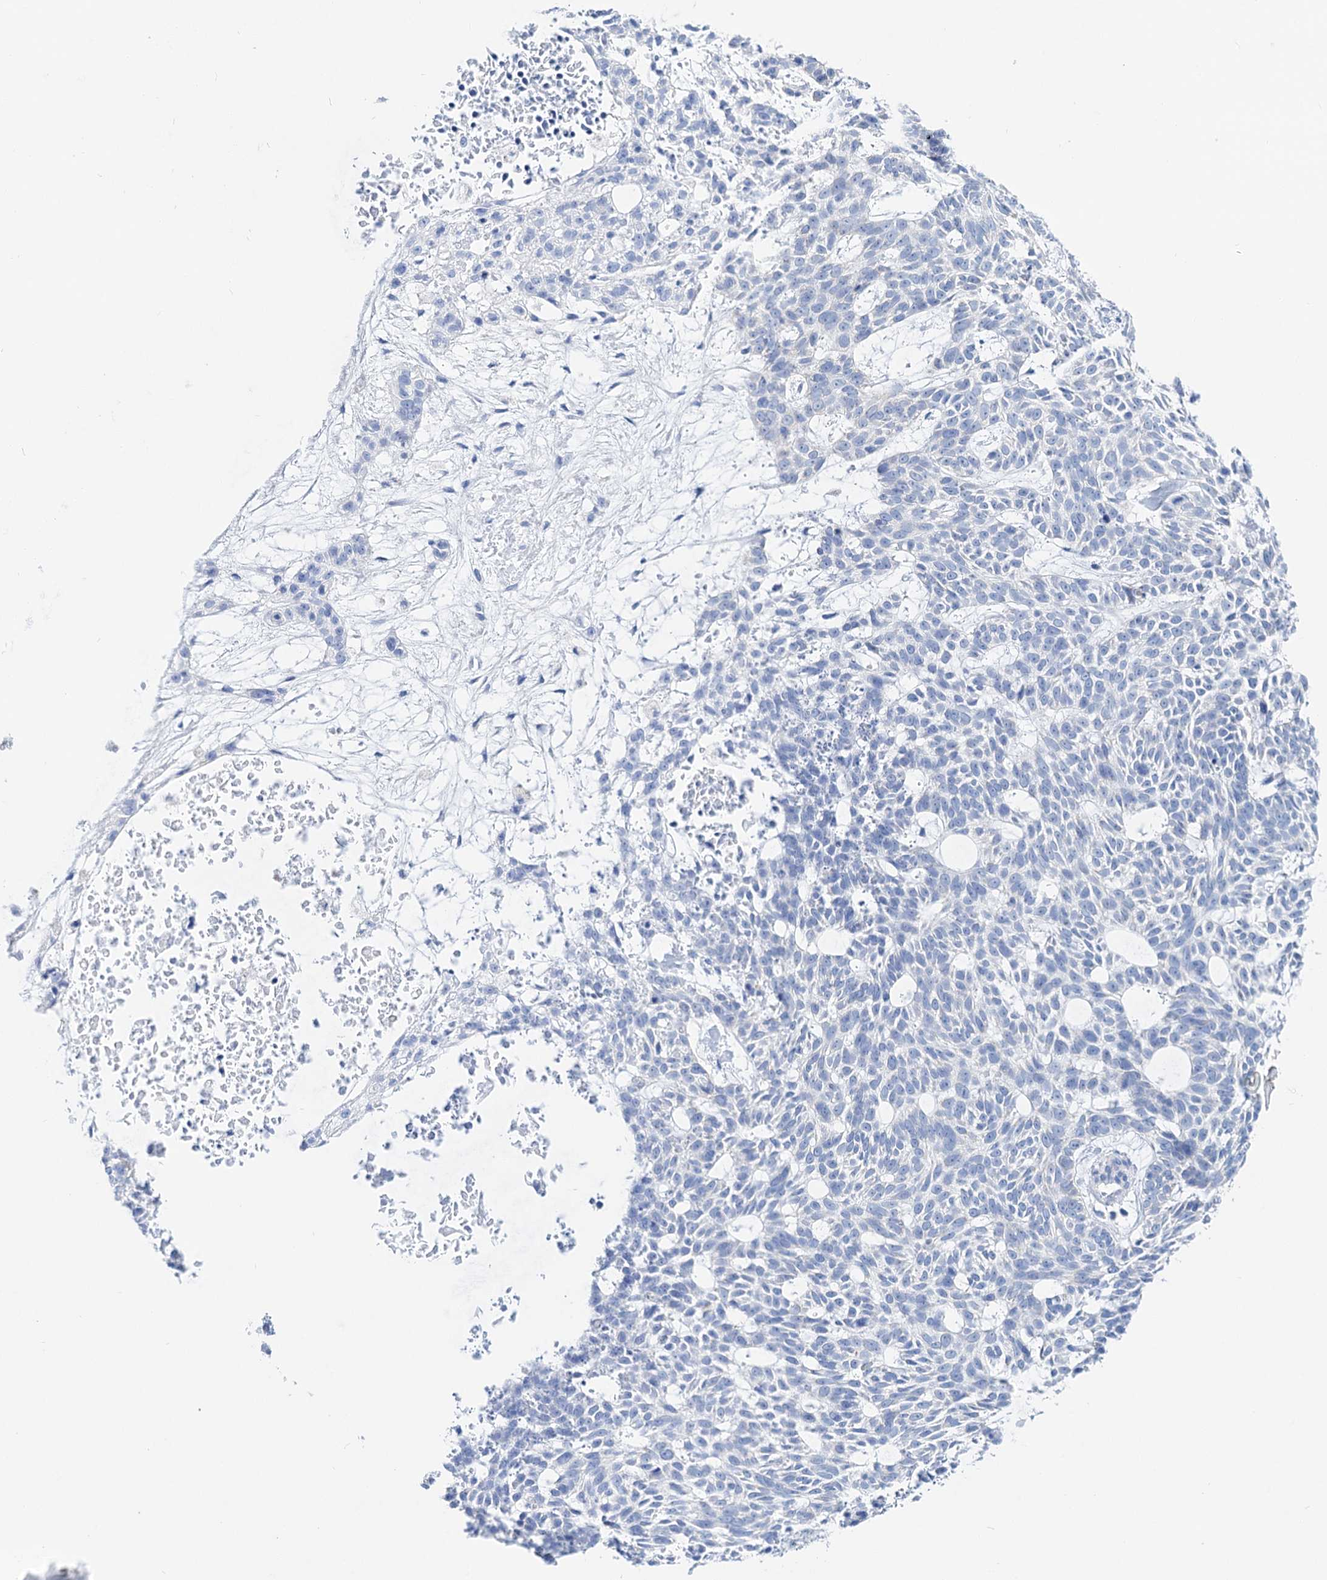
{"staining": {"intensity": "negative", "quantity": "none", "location": "none"}, "tissue": "skin cancer", "cell_type": "Tumor cells", "image_type": "cancer", "snomed": [{"axis": "morphology", "description": "Basal cell carcinoma"}, {"axis": "topography", "description": "Skin"}], "caption": "Human skin cancer stained for a protein using immunohistochemistry exhibits no staining in tumor cells.", "gene": "YARS2", "patient": {"sex": "male", "age": 75}}